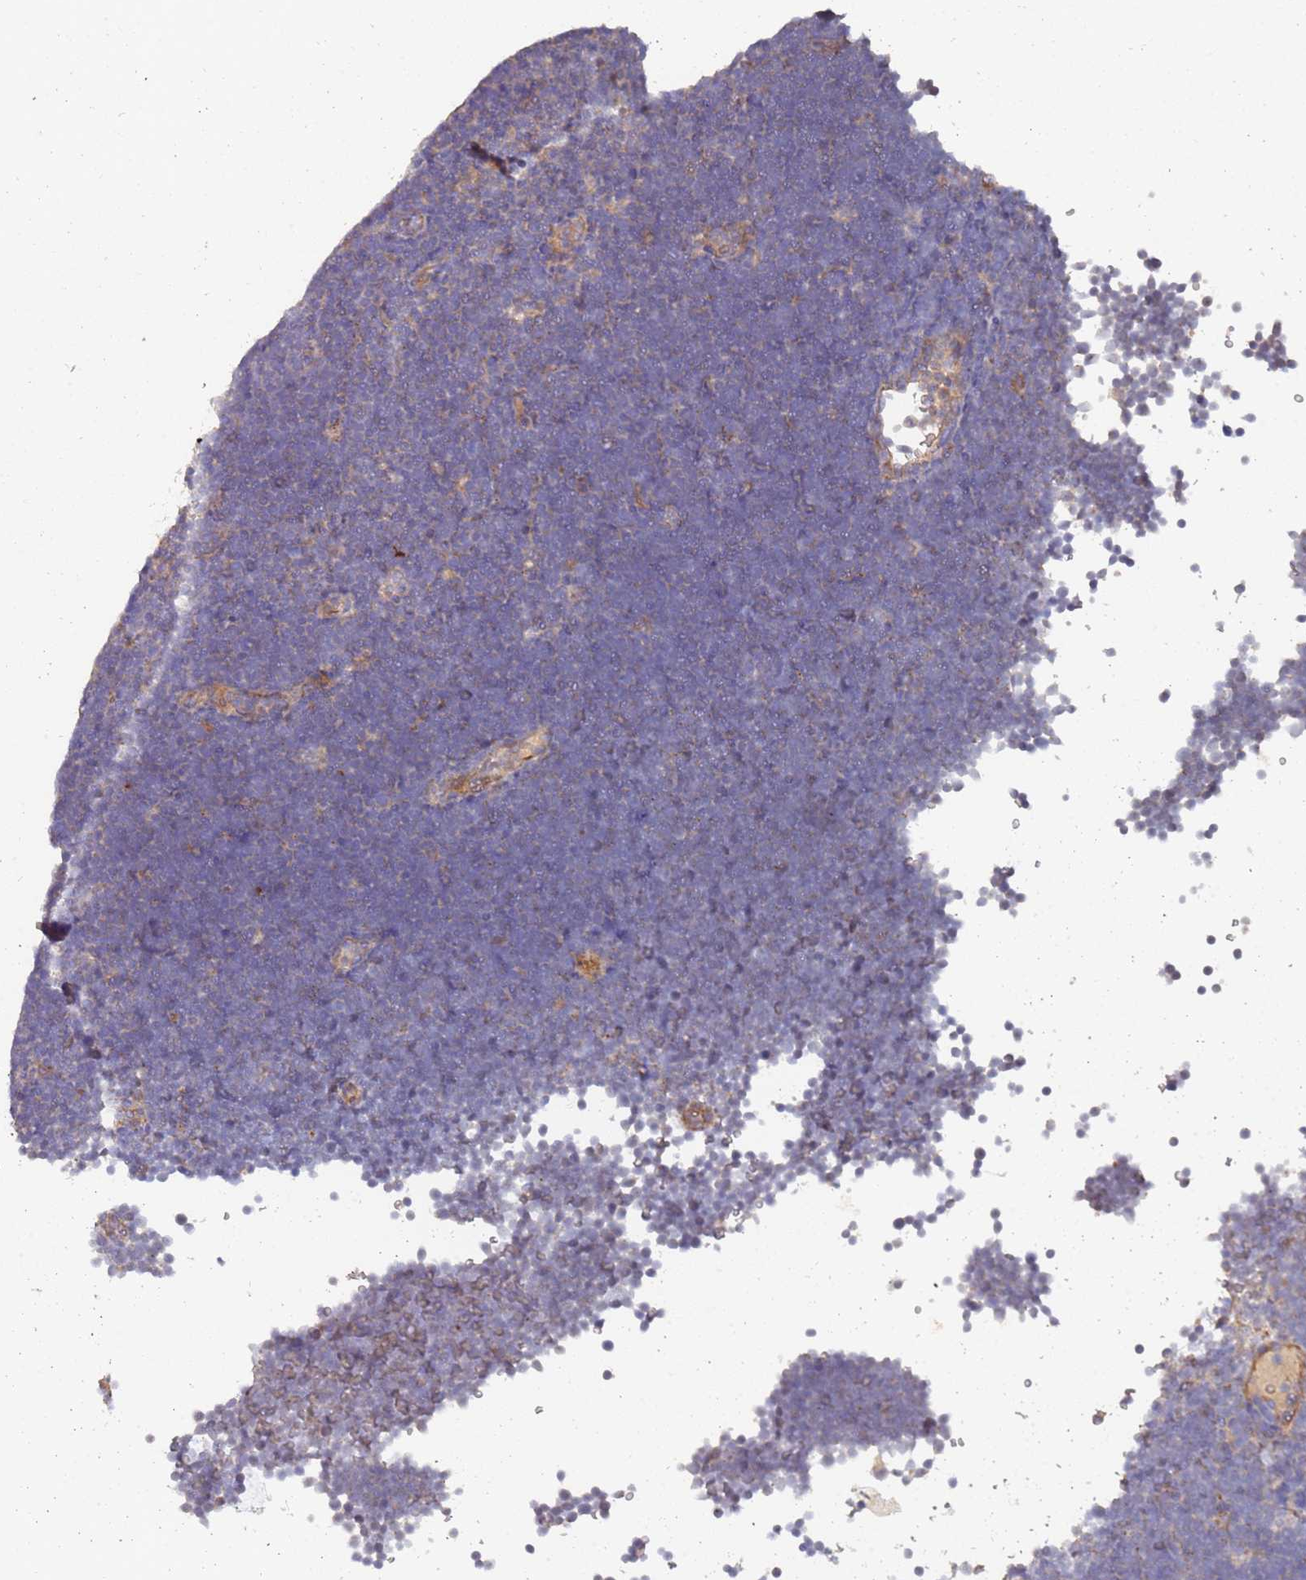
{"staining": {"intensity": "negative", "quantity": "none", "location": "none"}, "tissue": "lymphoma", "cell_type": "Tumor cells", "image_type": "cancer", "snomed": [{"axis": "morphology", "description": "Malignant lymphoma, non-Hodgkin's type, High grade"}, {"axis": "topography", "description": "Lymph node"}], "caption": "Tumor cells show no significant positivity in malignant lymphoma, non-Hodgkin's type (high-grade). Nuclei are stained in blue.", "gene": "ABCB6", "patient": {"sex": "male", "age": 13}}